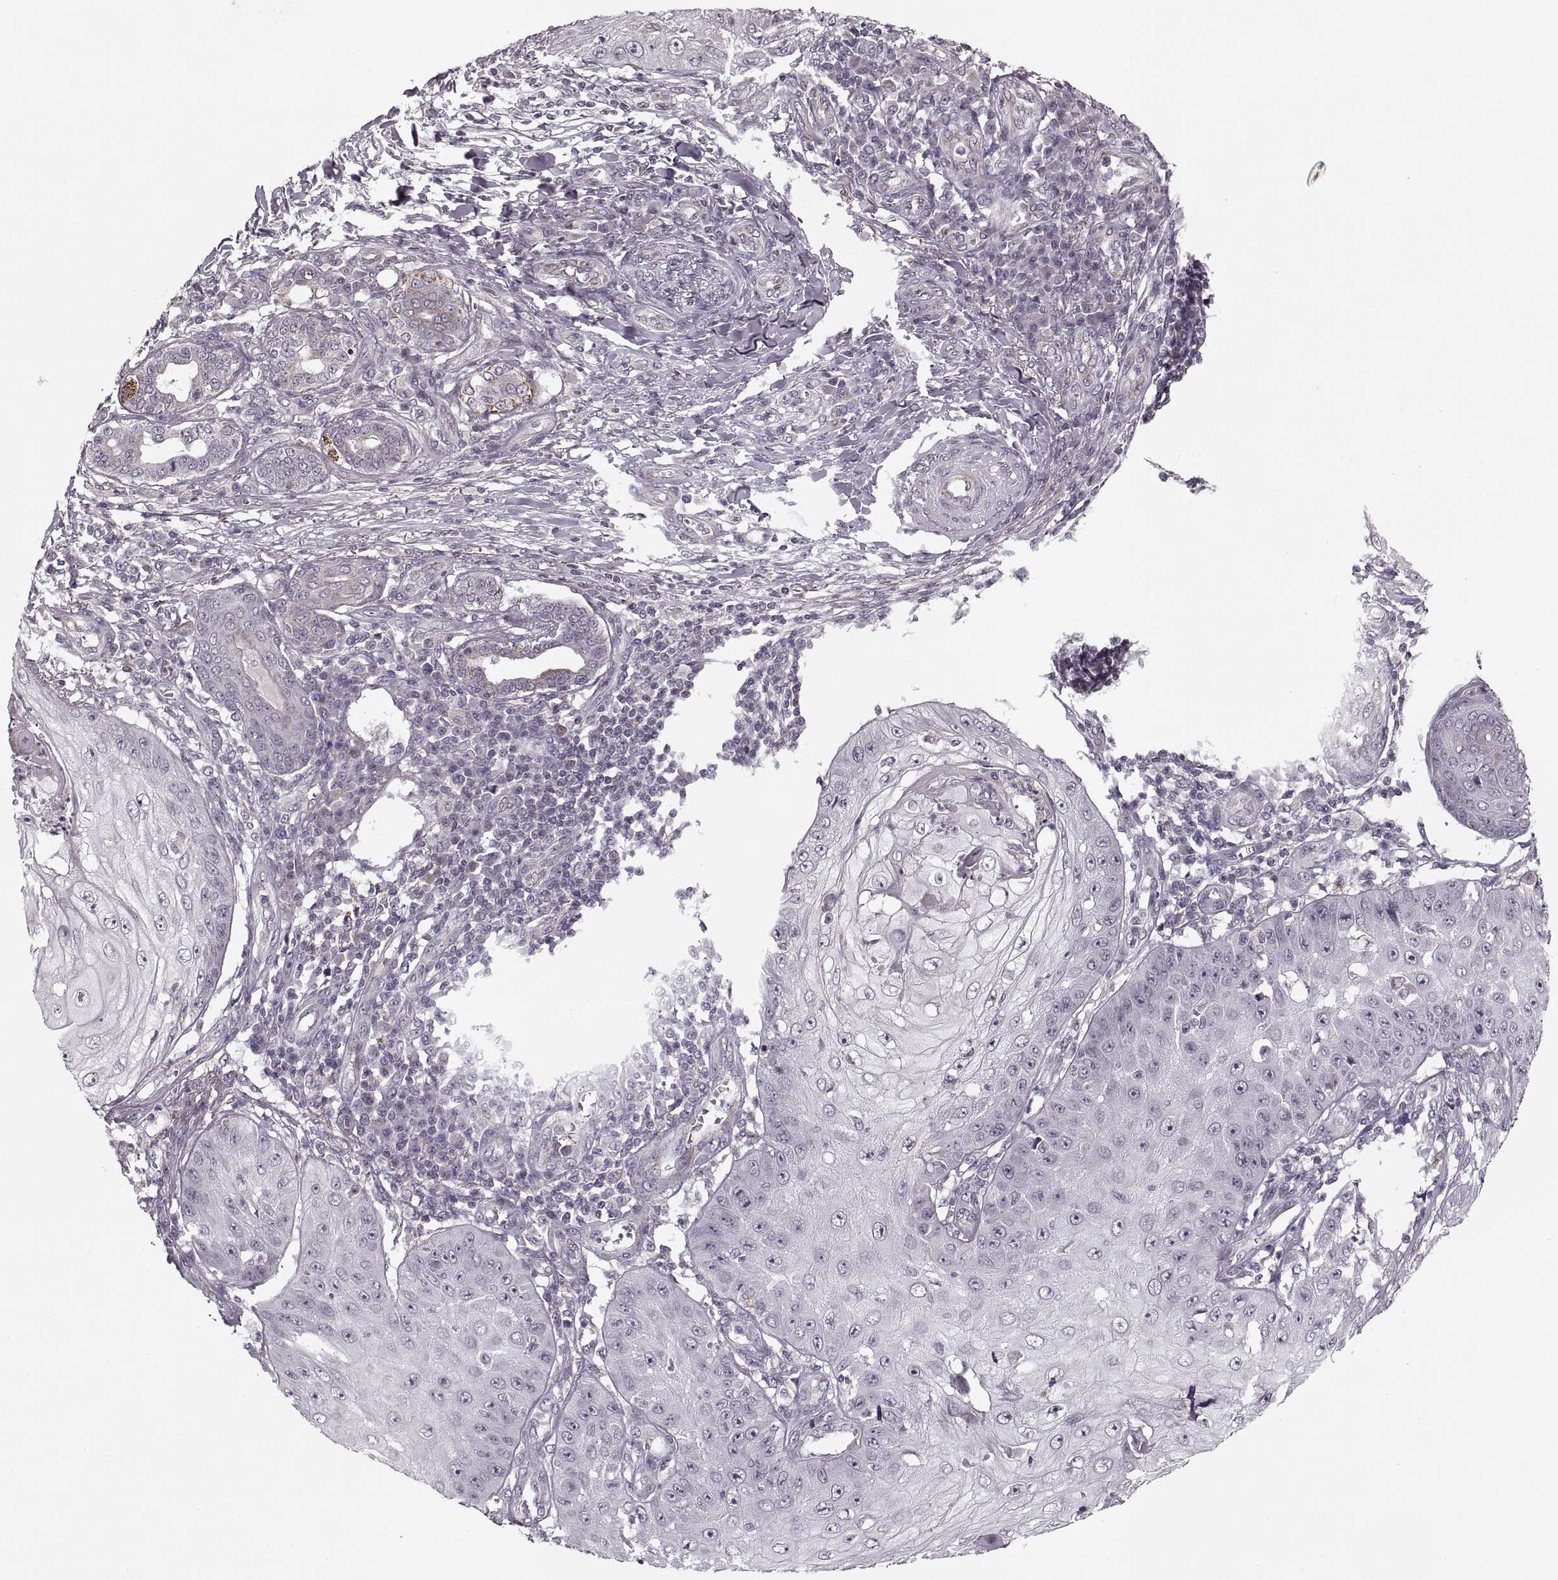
{"staining": {"intensity": "negative", "quantity": "none", "location": "none"}, "tissue": "skin cancer", "cell_type": "Tumor cells", "image_type": "cancer", "snomed": [{"axis": "morphology", "description": "Squamous cell carcinoma, NOS"}, {"axis": "topography", "description": "Skin"}], "caption": "Histopathology image shows no significant protein staining in tumor cells of squamous cell carcinoma (skin). The staining is performed using DAB brown chromogen with nuclei counter-stained in using hematoxylin.", "gene": "ASIC3", "patient": {"sex": "male", "age": 70}}